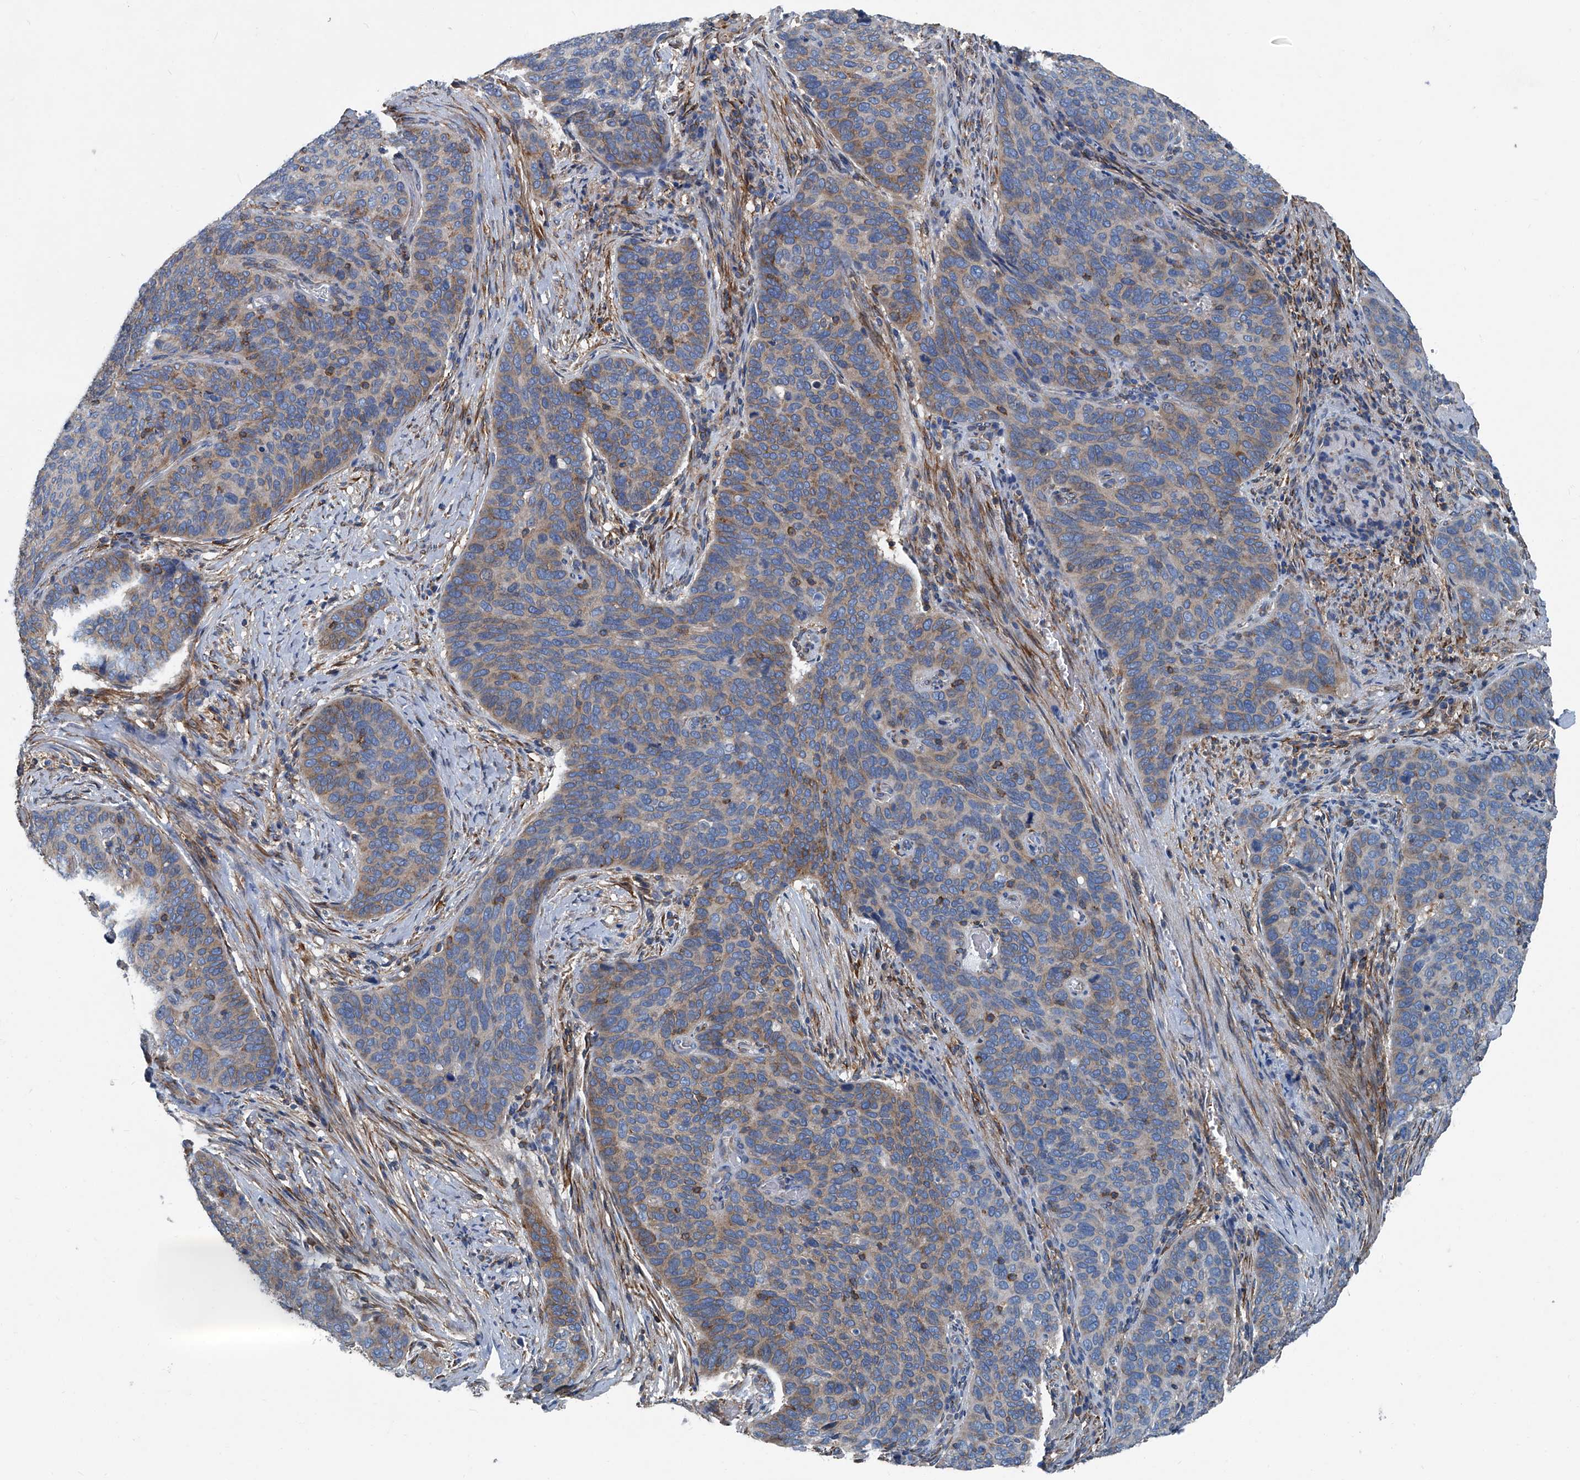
{"staining": {"intensity": "weak", "quantity": "25%-75%", "location": "cytoplasmic/membranous"}, "tissue": "cervical cancer", "cell_type": "Tumor cells", "image_type": "cancer", "snomed": [{"axis": "morphology", "description": "Squamous cell carcinoma, NOS"}, {"axis": "topography", "description": "Cervix"}], "caption": "Cervical squamous cell carcinoma stained with a protein marker exhibits weak staining in tumor cells.", "gene": "SEPTIN7", "patient": {"sex": "female", "age": 60}}